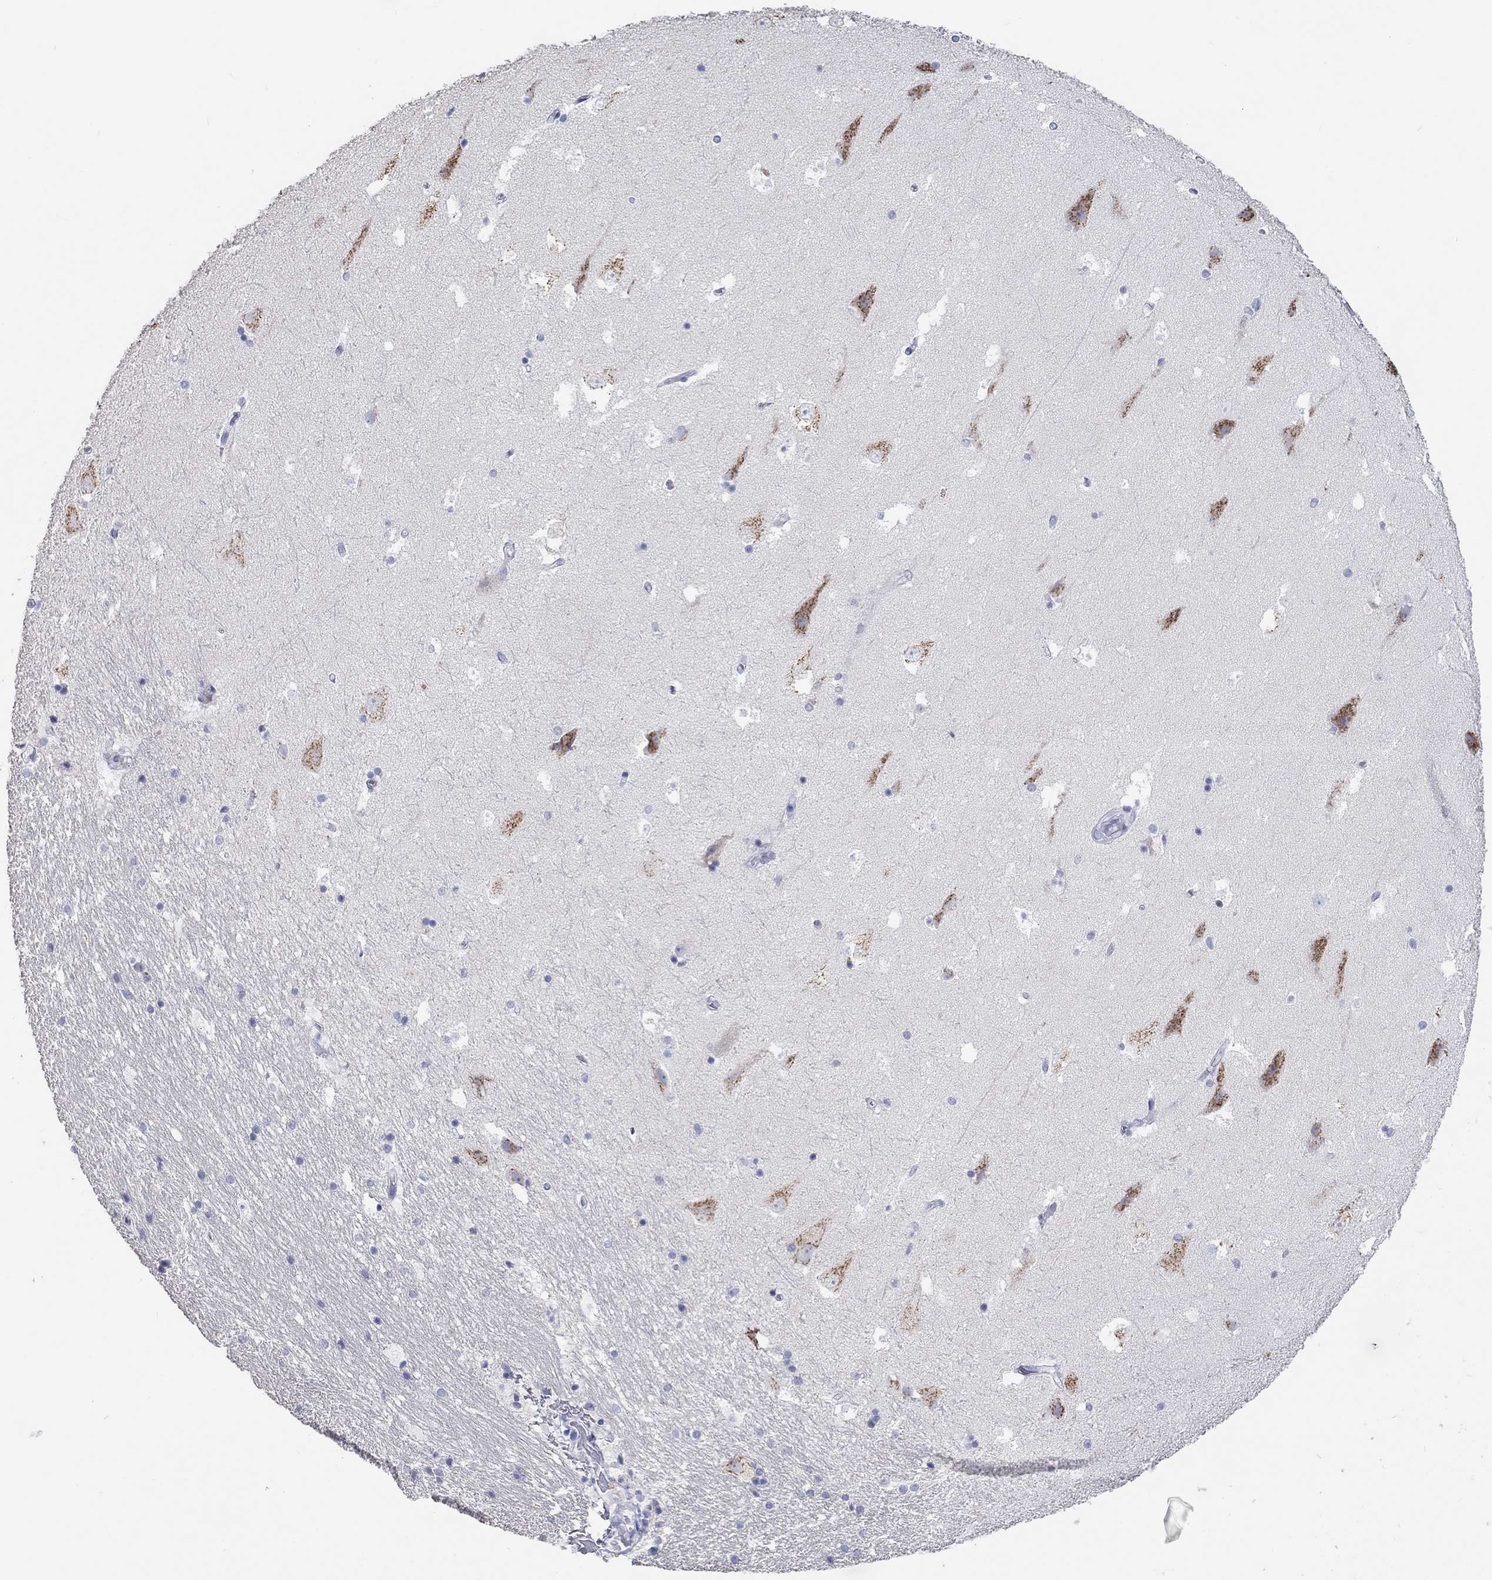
{"staining": {"intensity": "negative", "quantity": "none", "location": "none"}, "tissue": "hippocampus", "cell_type": "Glial cells", "image_type": "normal", "snomed": [{"axis": "morphology", "description": "Normal tissue, NOS"}, {"axis": "topography", "description": "Hippocampus"}], "caption": "The micrograph demonstrates no staining of glial cells in benign hippocampus. The staining was performed using DAB to visualize the protein expression in brown, while the nuclei were stained in blue with hematoxylin (Magnification: 20x).", "gene": "LRRC4C", "patient": {"sex": "male", "age": 51}}